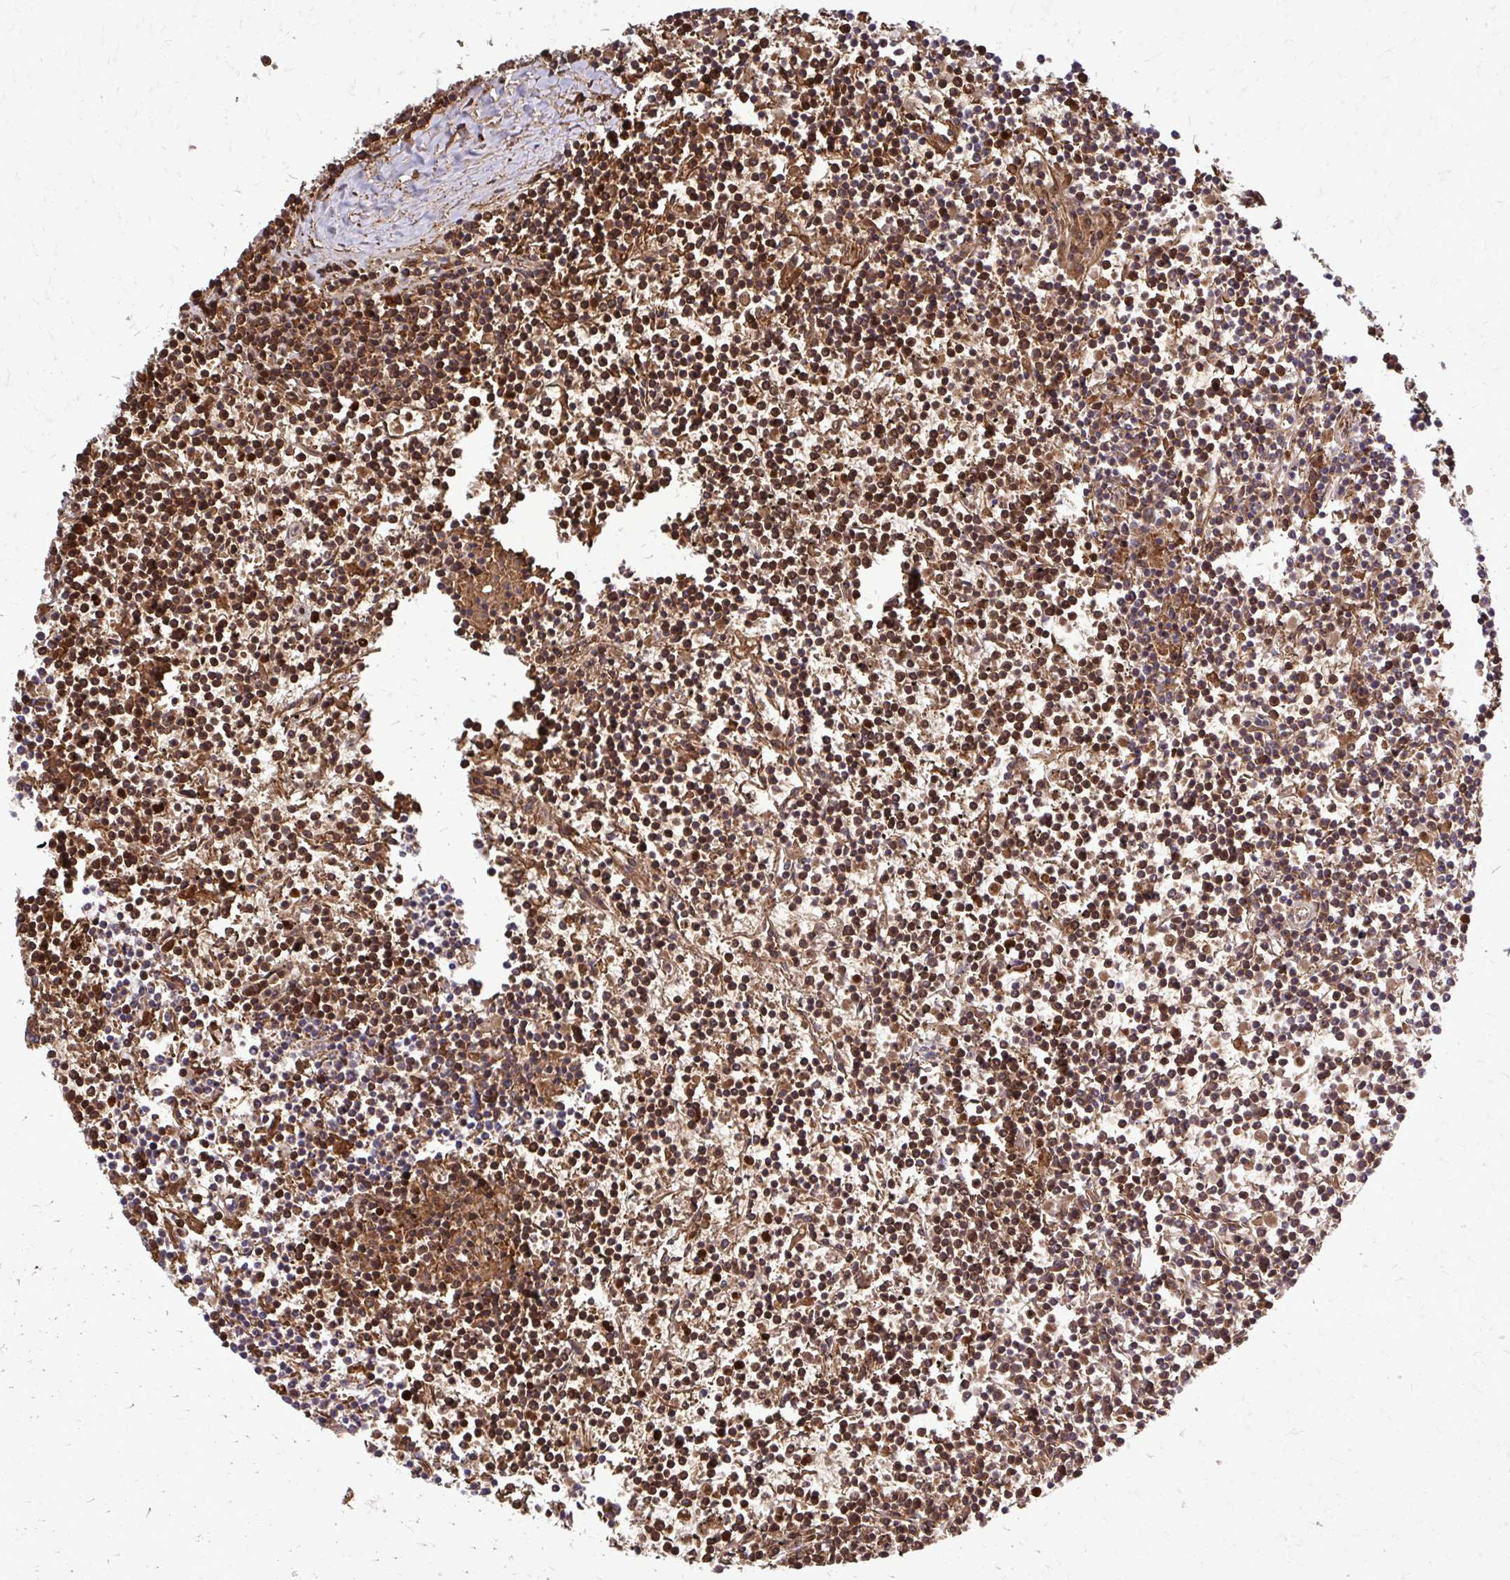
{"staining": {"intensity": "strong", "quantity": ">75%", "location": "cytoplasmic/membranous"}, "tissue": "lymphoma", "cell_type": "Tumor cells", "image_type": "cancer", "snomed": [{"axis": "morphology", "description": "Malignant lymphoma, non-Hodgkin's type, Low grade"}, {"axis": "topography", "description": "Spleen"}], "caption": "IHC photomicrograph of neoplastic tissue: human malignant lymphoma, non-Hodgkin's type (low-grade) stained using immunohistochemistry exhibits high levels of strong protein expression localized specifically in the cytoplasmic/membranous of tumor cells, appearing as a cytoplasmic/membranous brown color.", "gene": "PDK4", "patient": {"sex": "female", "age": 19}}